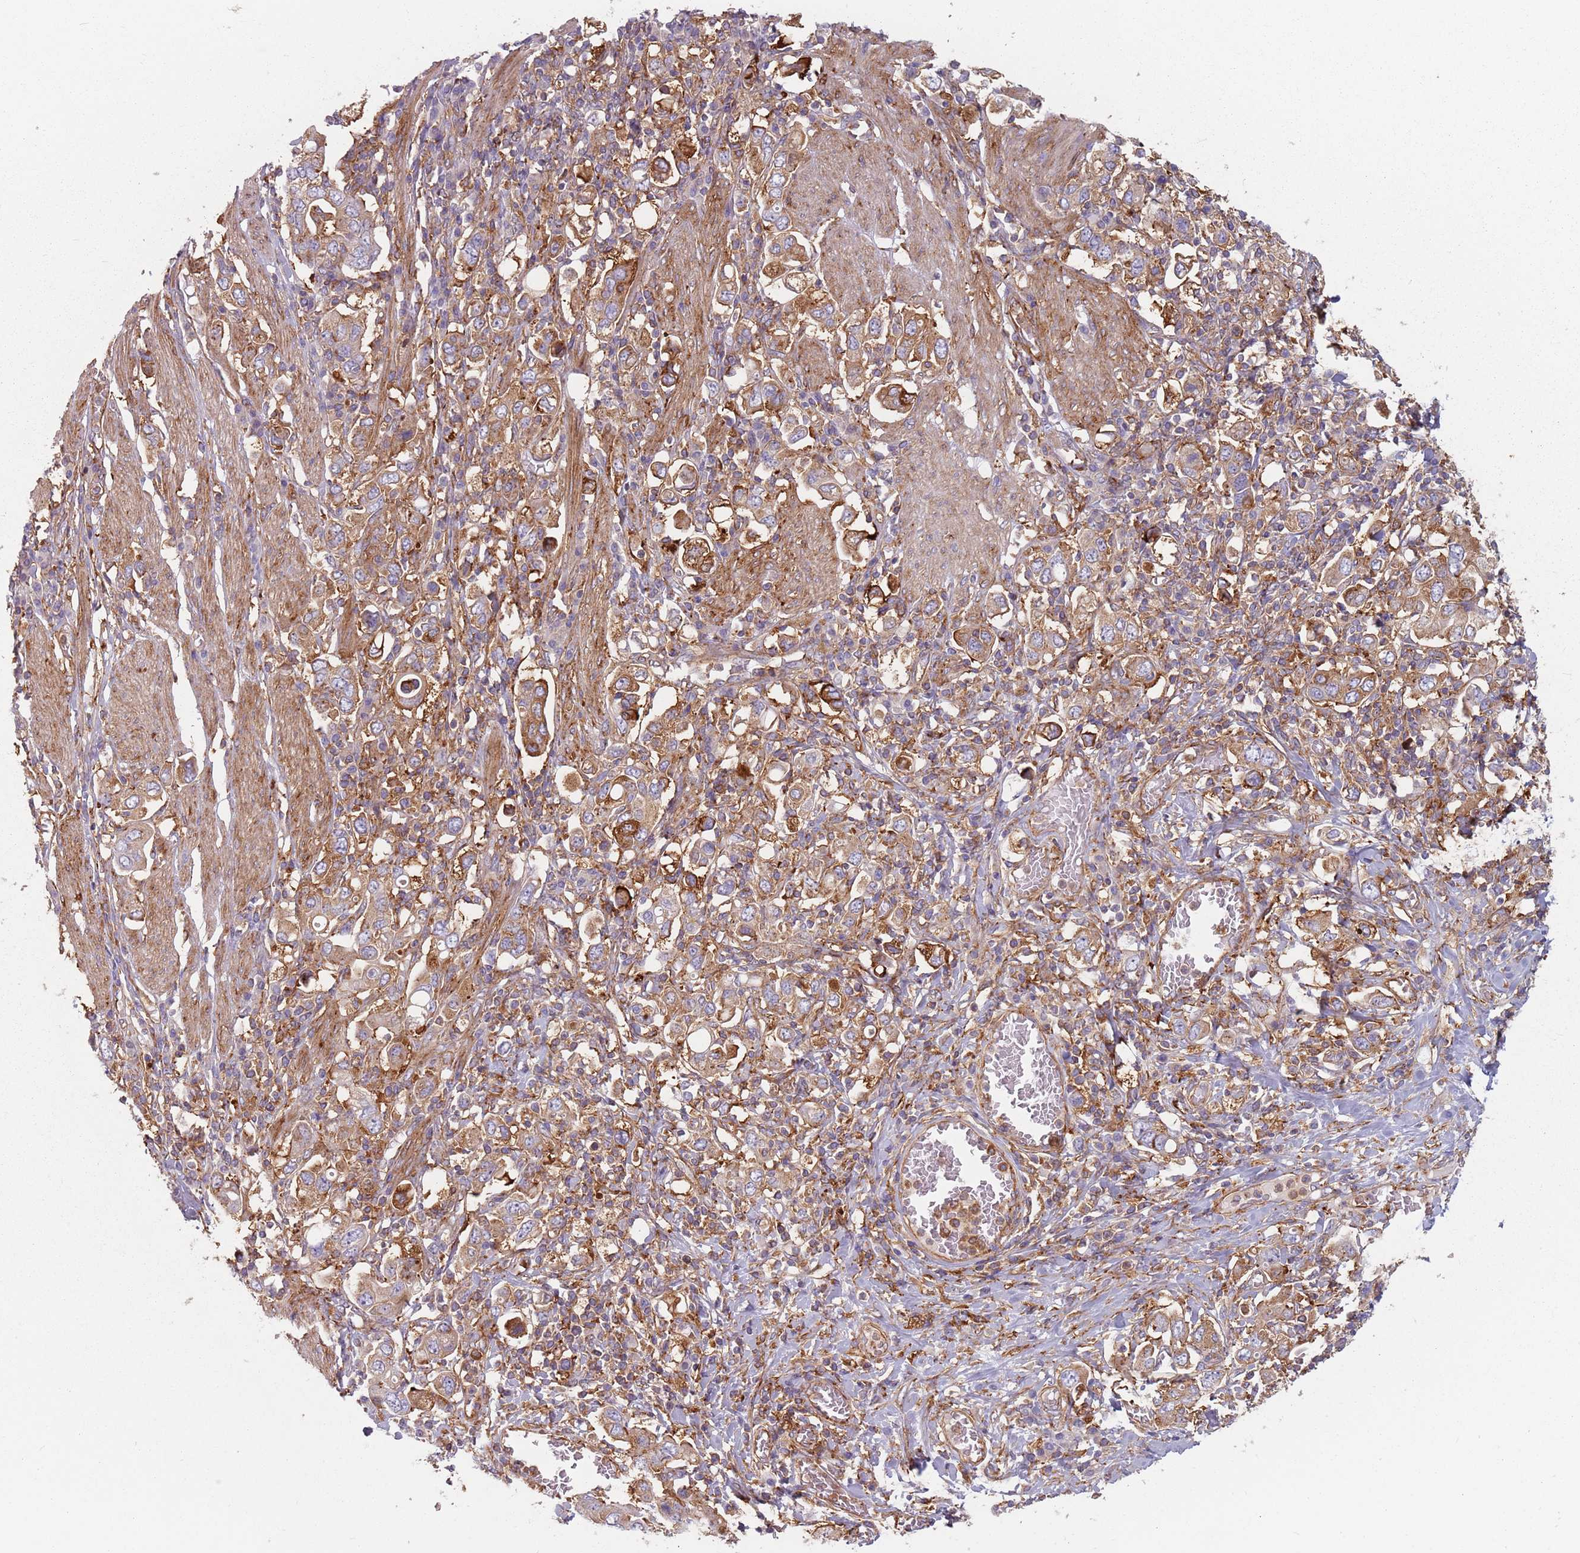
{"staining": {"intensity": "moderate", "quantity": ">75%", "location": "cytoplasmic/membranous"}, "tissue": "stomach cancer", "cell_type": "Tumor cells", "image_type": "cancer", "snomed": [{"axis": "morphology", "description": "Adenocarcinoma, NOS"}, {"axis": "topography", "description": "Stomach, upper"}], "caption": "Immunohistochemical staining of human stomach cancer (adenocarcinoma) demonstrates moderate cytoplasmic/membranous protein staining in about >75% of tumor cells.", "gene": "TPD52L2", "patient": {"sex": "male", "age": 62}}